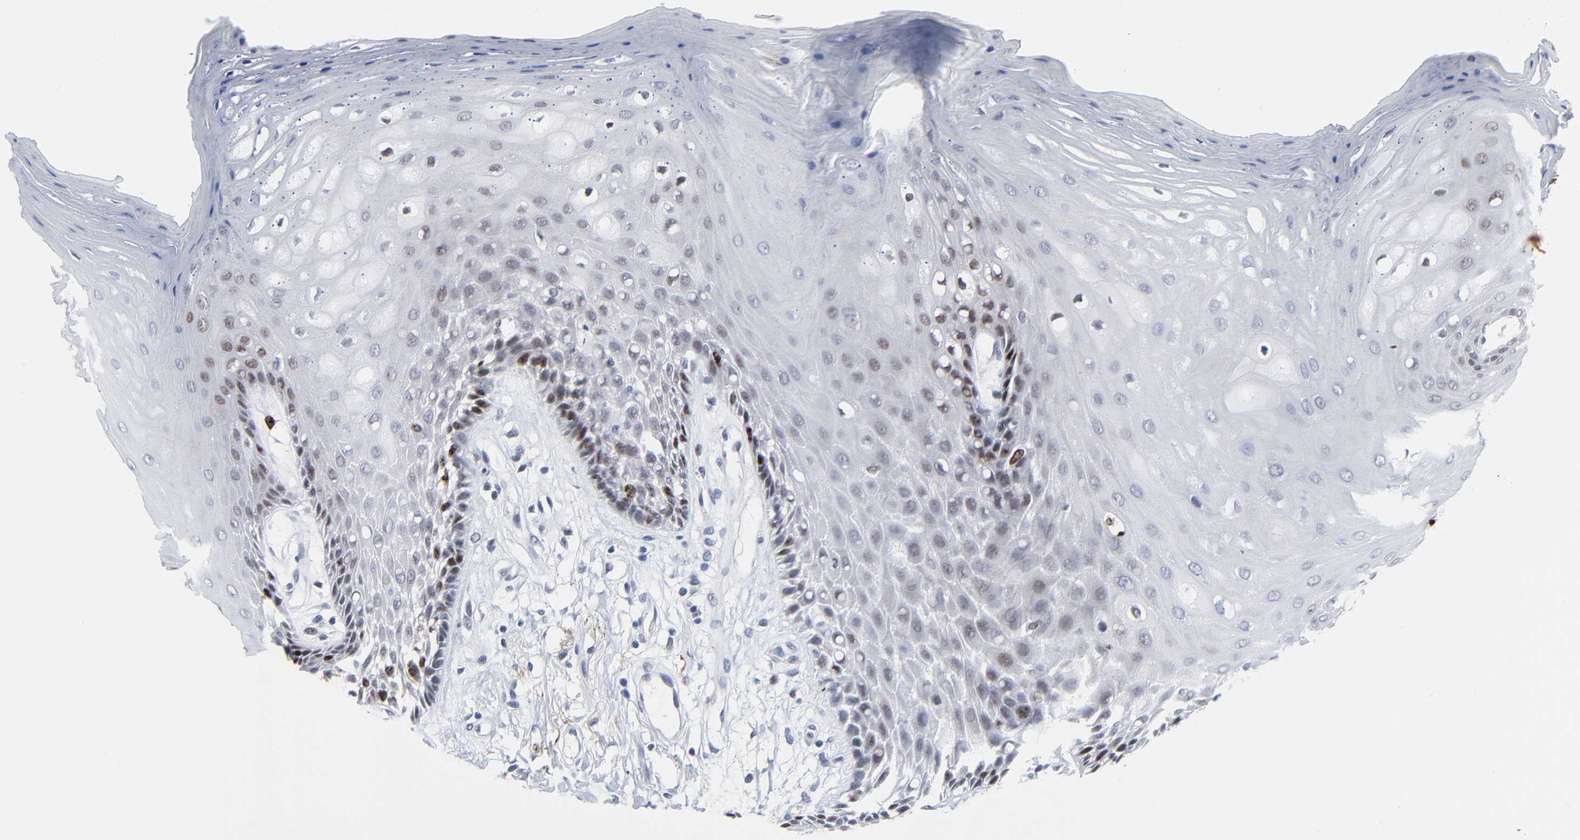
{"staining": {"intensity": "moderate", "quantity": "<25%", "location": "nuclear"}, "tissue": "oral mucosa", "cell_type": "Squamous epithelial cells", "image_type": "normal", "snomed": [{"axis": "morphology", "description": "Normal tissue, NOS"}, {"axis": "morphology", "description": "Squamous cell carcinoma, NOS"}, {"axis": "topography", "description": "Skeletal muscle"}, {"axis": "topography", "description": "Oral tissue"}, {"axis": "topography", "description": "Head-Neck"}], "caption": "The micrograph exhibits a brown stain indicating the presence of a protein in the nuclear of squamous epithelial cells in oral mucosa. (DAB (3,3'-diaminobenzidine) = brown stain, brightfield microscopy at high magnification).", "gene": "ZNF589", "patient": {"sex": "female", "age": 84}}